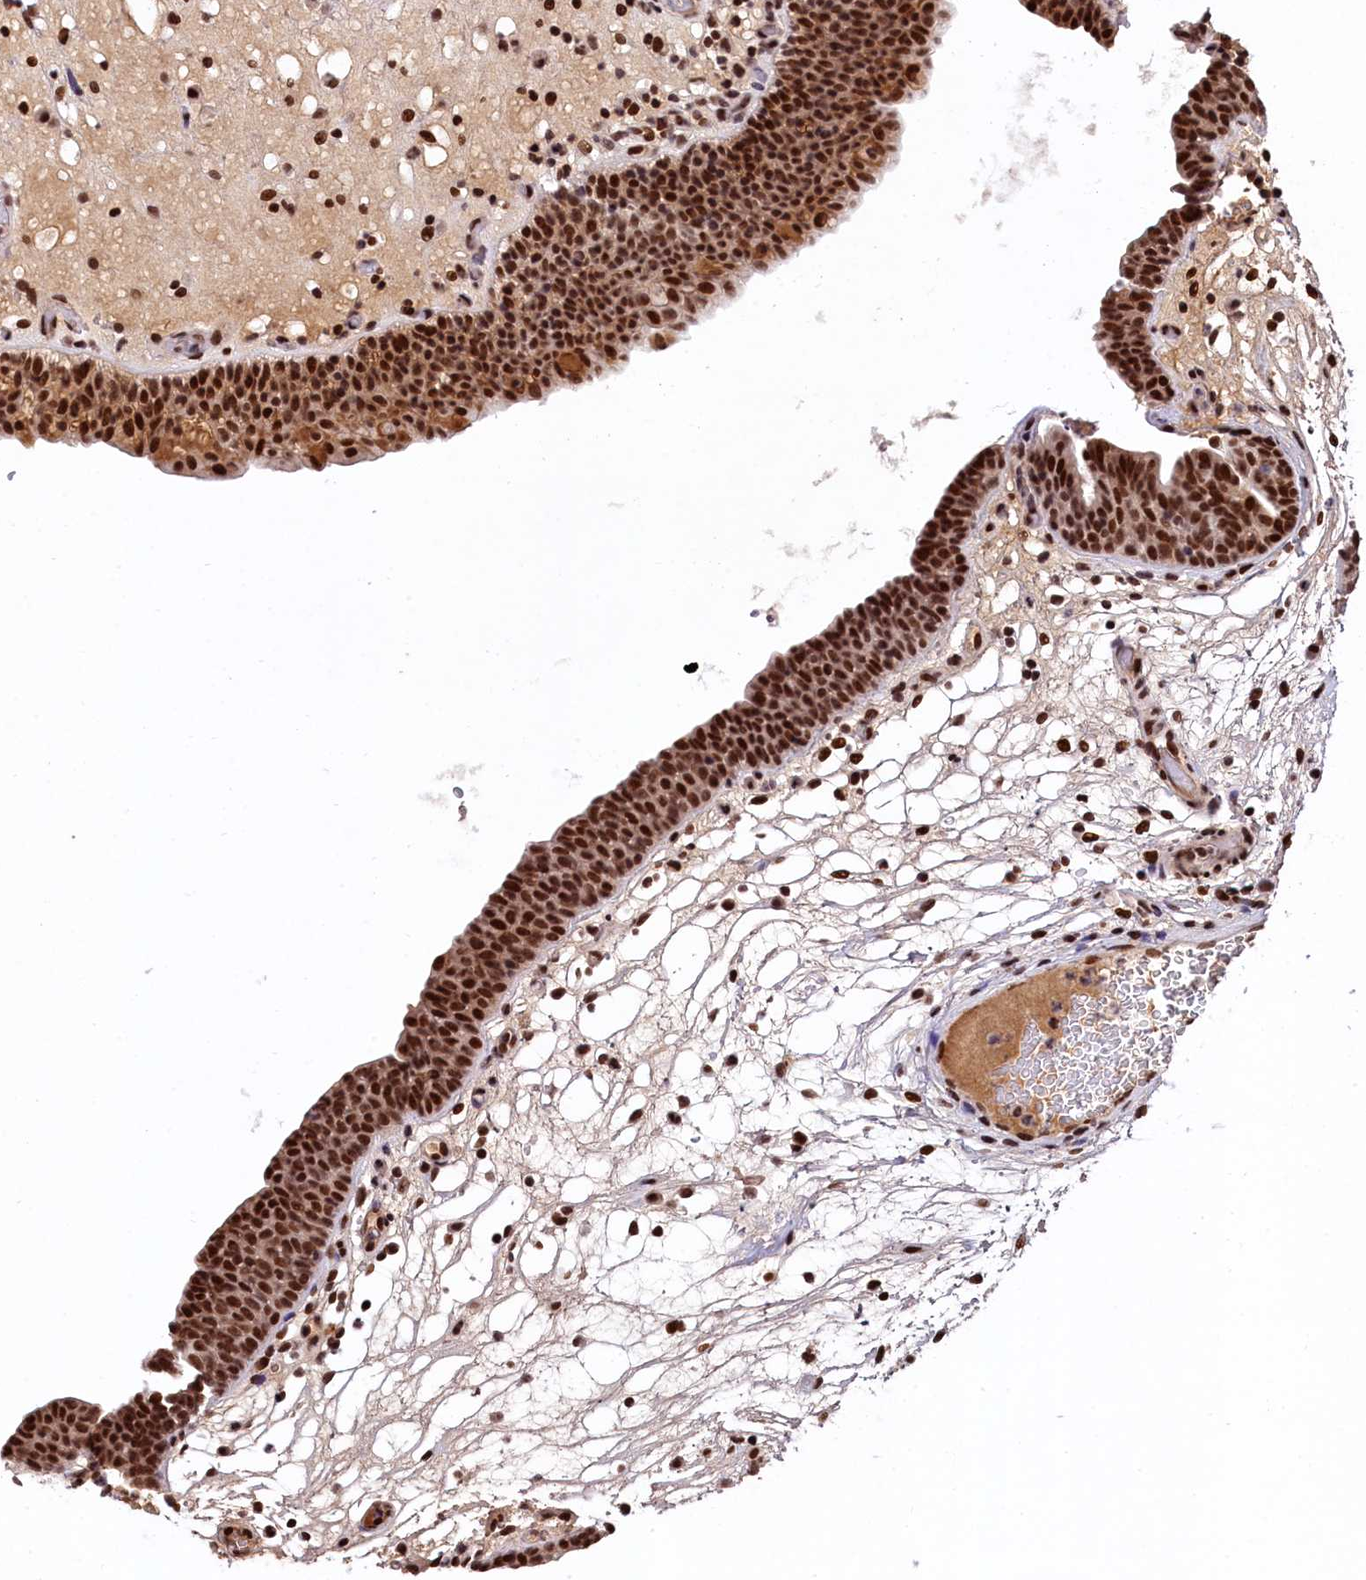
{"staining": {"intensity": "strong", "quantity": ">75%", "location": "nuclear"}, "tissue": "urinary bladder", "cell_type": "Urothelial cells", "image_type": "normal", "snomed": [{"axis": "morphology", "description": "Normal tissue, NOS"}, {"axis": "topography", "description": "Urinary bladder"}], "caption": "Immunohistochemistry micrograph of benign urinary bladder: human urinary bladder stained using immunohistochemistry shows high levels of strong protein expression localized specifically in the nuclear of urothelial cells, appearing as a nuclear brown color.", "gene": "FAM217B", "patient": {"sex": "male", "age": 71}}